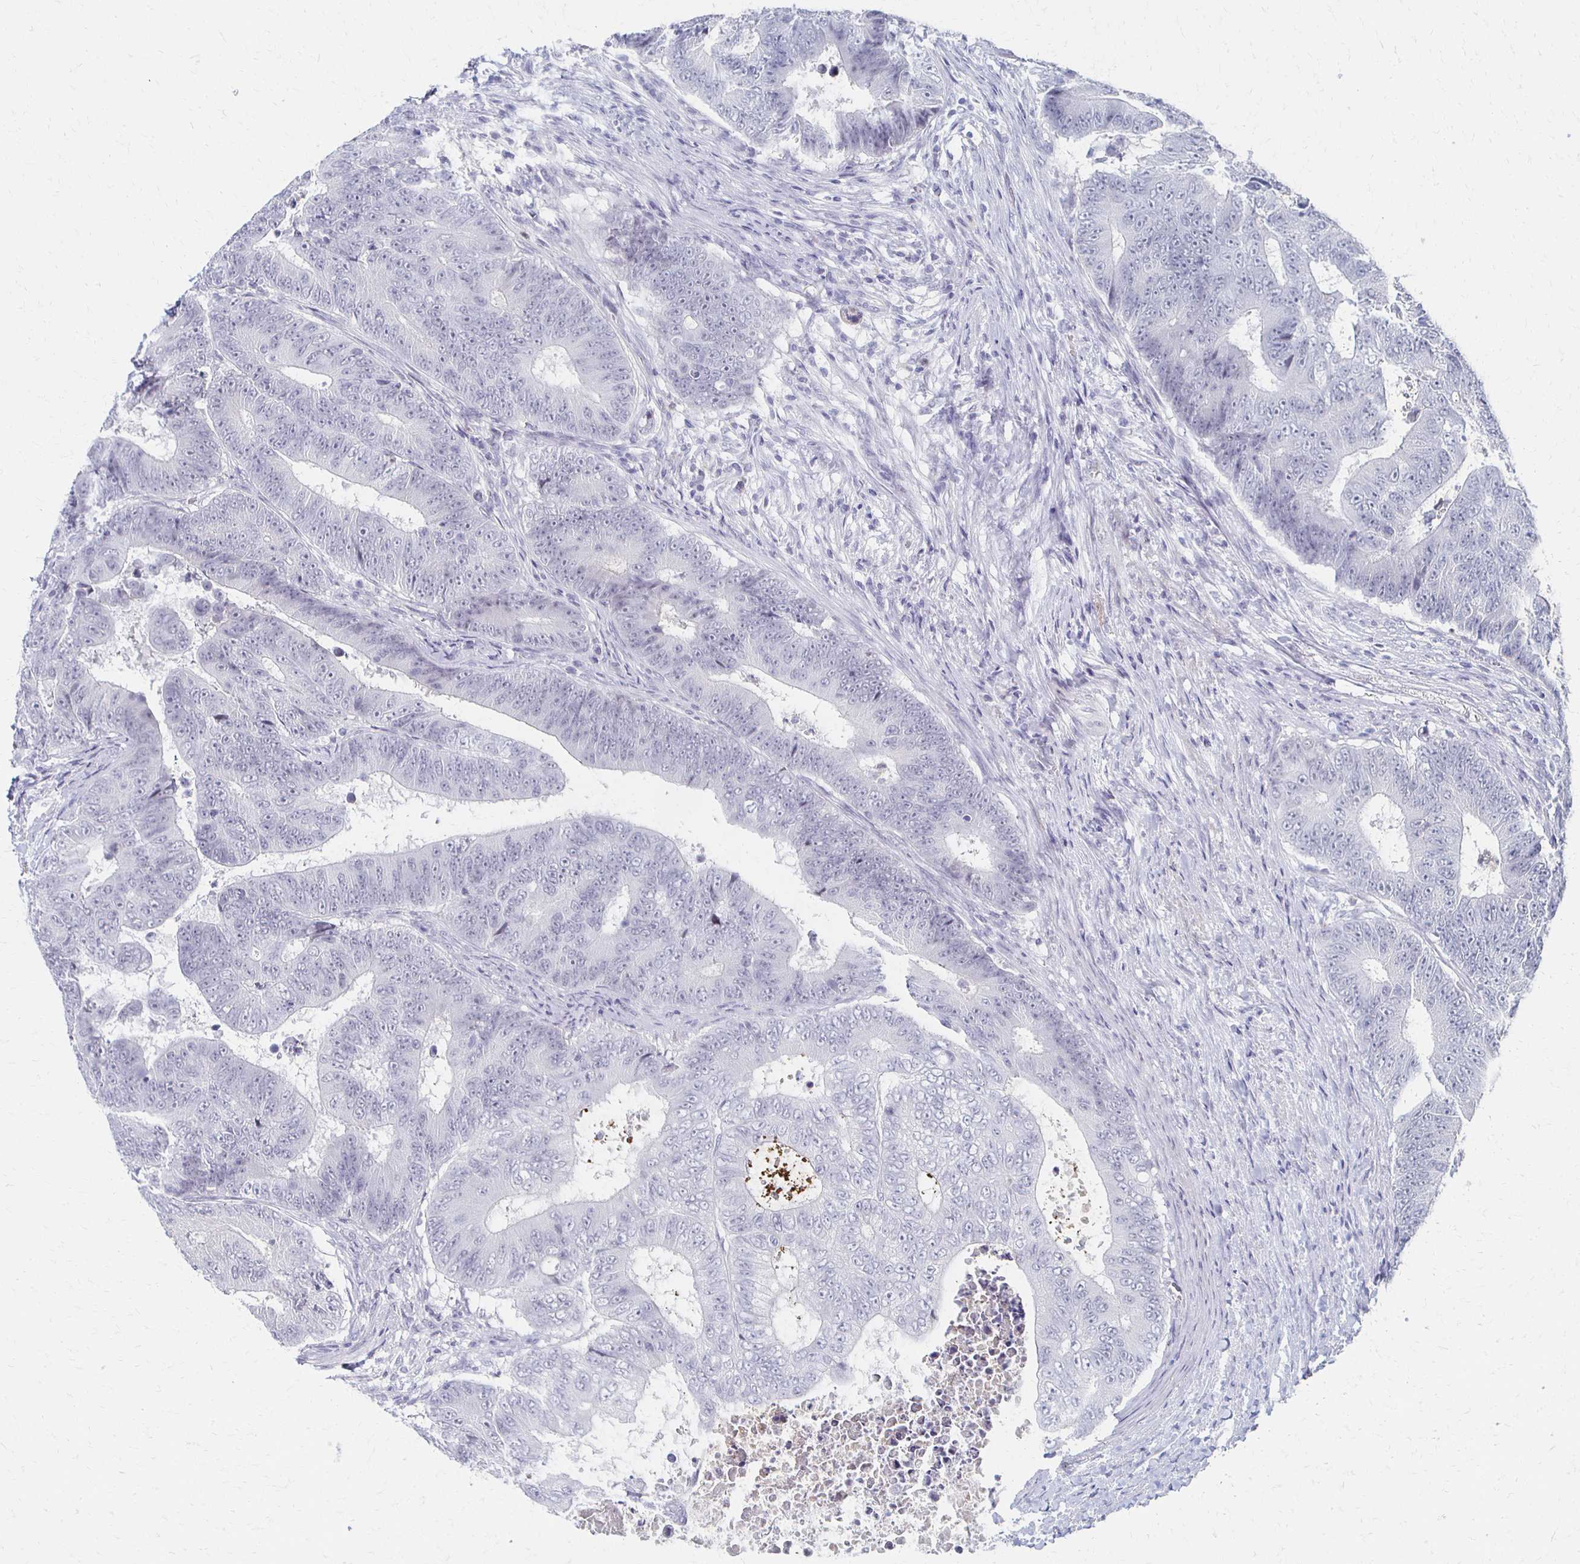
{"staining": {"intensity": "negative", "quantity": "none", "location": "none"}, "tissue": "colorectal cancer", "cell_type": "Tumor cells", "image_type": "cancer", "snomed": [{"axis": "morphology", "description": "Adenocarcinoma, NOS"}, {"axis": "topography", "description": "Colon"}], "caption": "Colorectal cancer was stained to show a protein in brown. There is no significant expression in tumor cells. The staining is performed using DAB brown chromogen with nuclei counter-stained in using hematoxylin.", "gene": "CXCR2", "patient": {"sex": "female", "age": 48}}